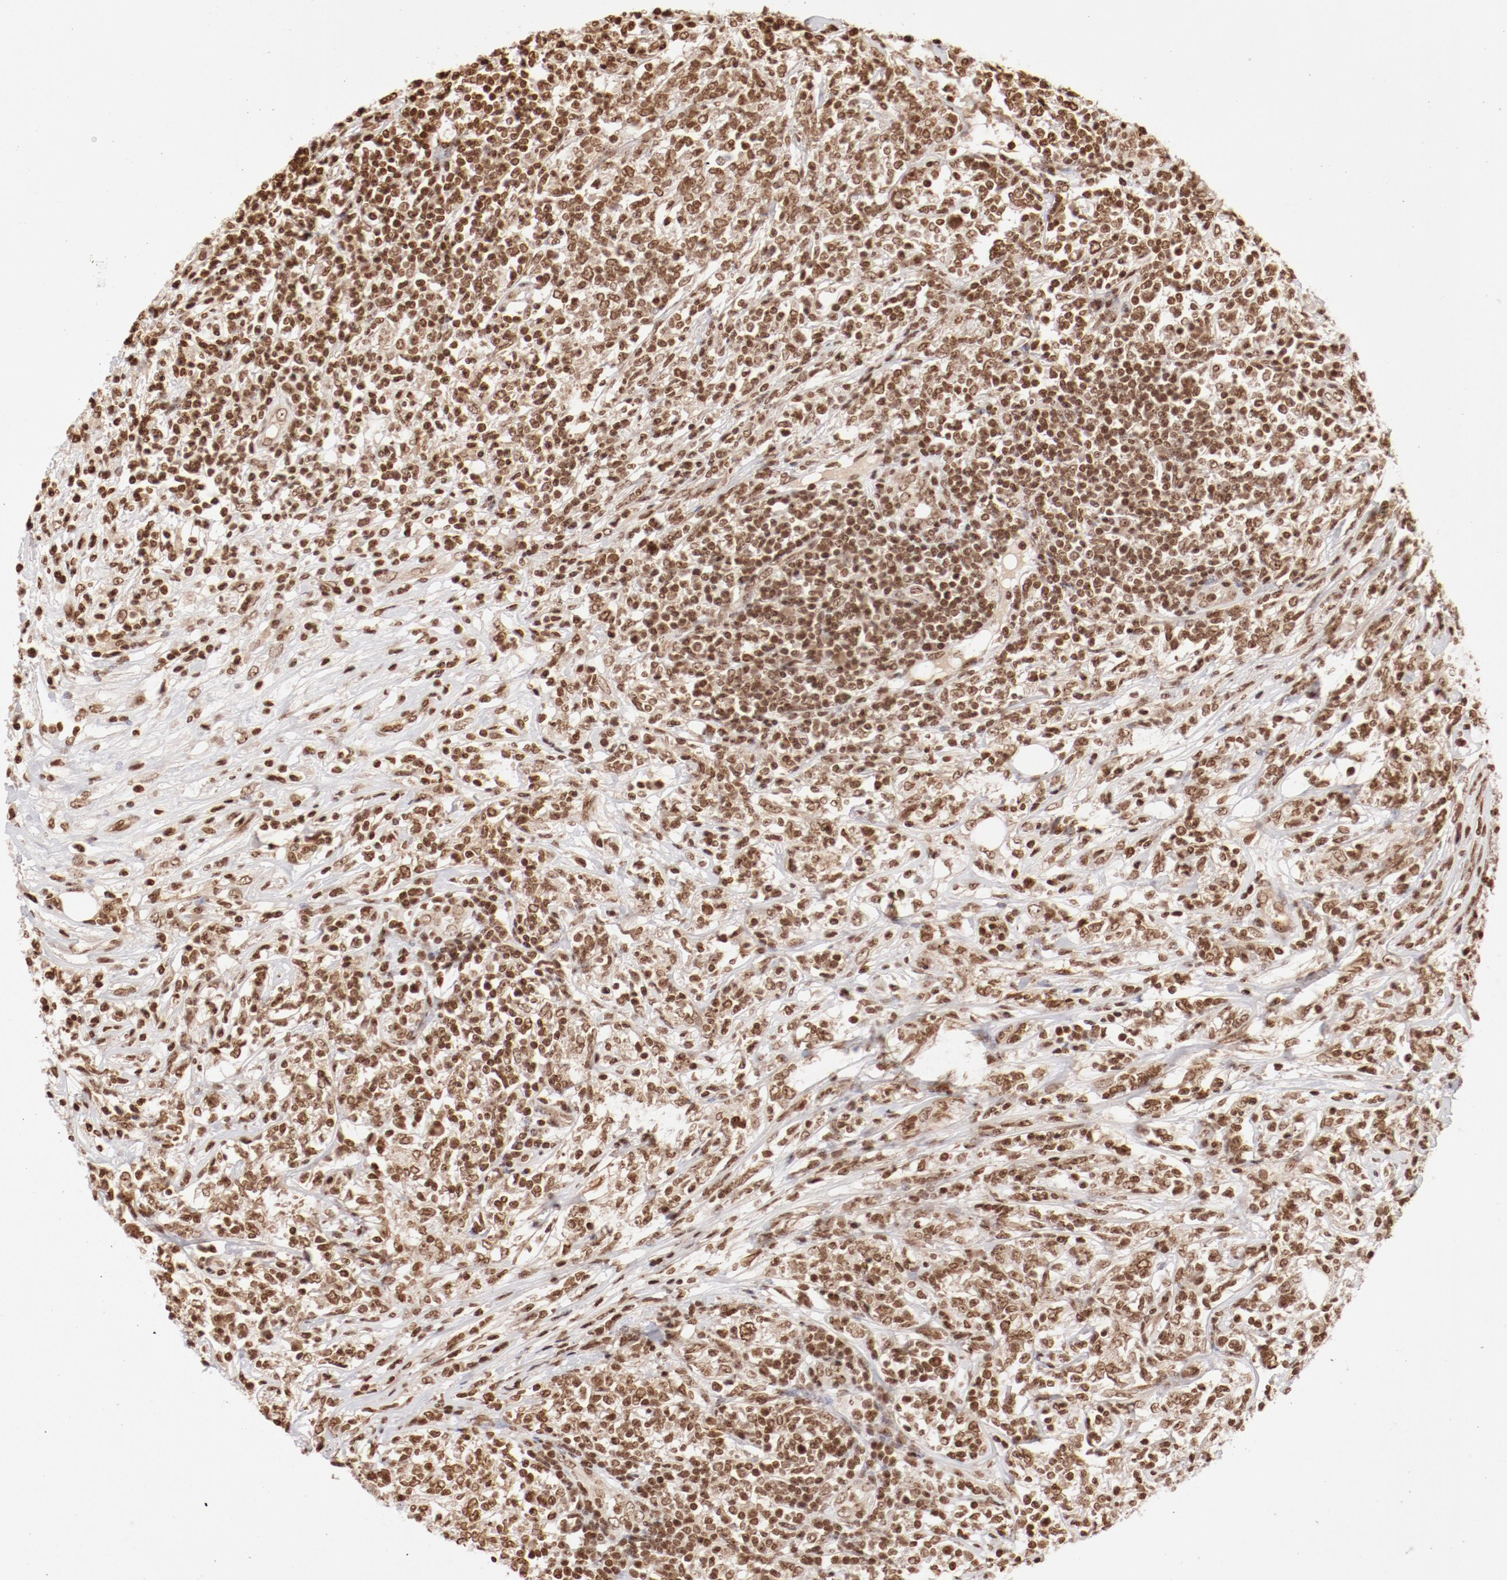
{"staining": {"intensity": "moderate", "quantity": ">75%", "location": "nuclear"}, "tissue": "lymphoma", "cell_type": "Tumor cells", "image_type": "cancer", "snomed": [{"axis": "morphology", "description": "Malignant lymphoma, non-Hodgkin's type, High grade"}, {"axis": "topography", "description": "Lymph node"}], "caption": "Lymphoma was stained to show a protein in brown. There is medium levels of moderate nuclear positivity in approximately >75% of tumor cells. The staining was performed using DAB, with brown indicating positive protein expression. Nuclei are stained blue with hematoxylin.", "gene": "ABL2", "patient": {"sex": "female", "age": 84}}